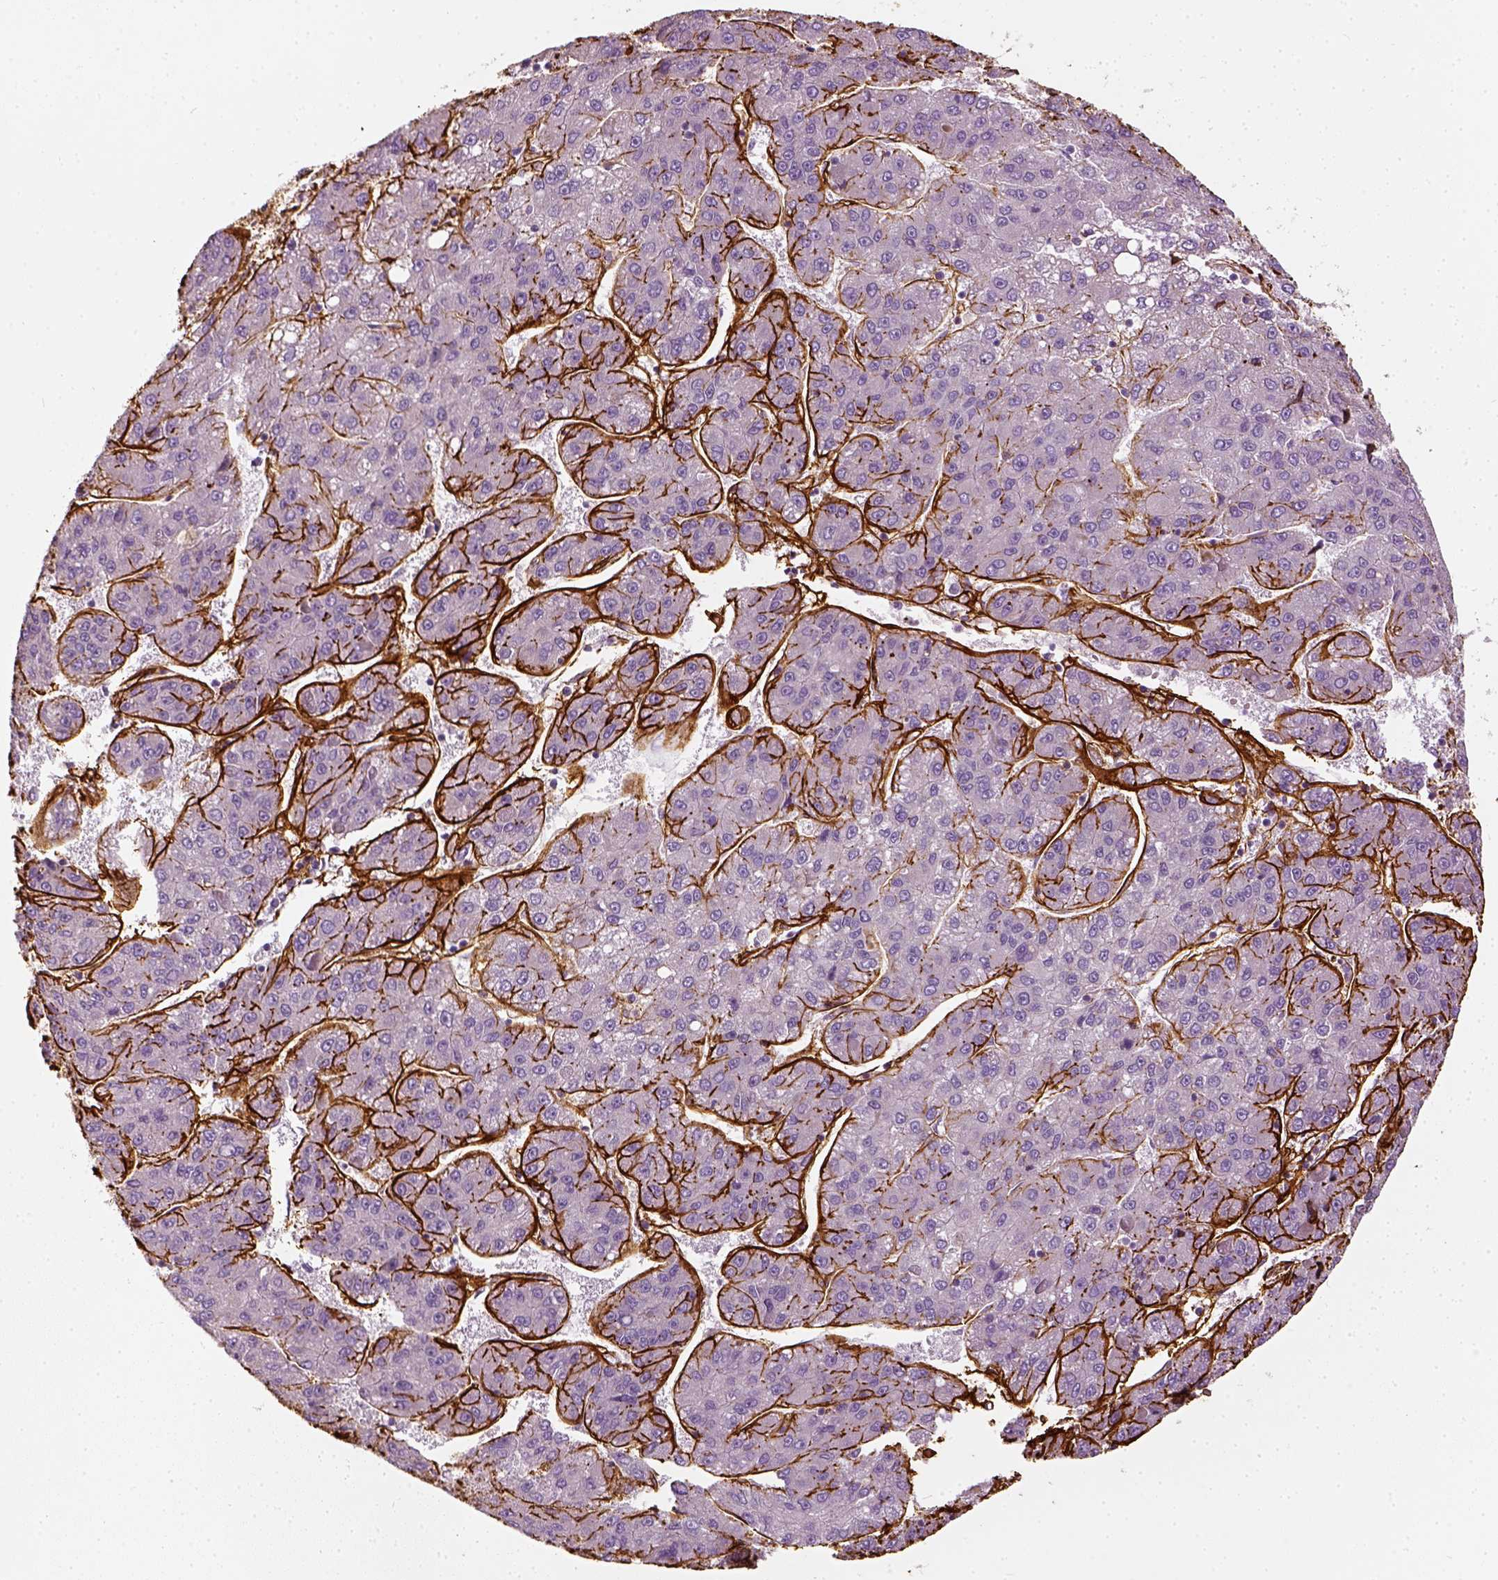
{"staining": {"intensity": "negative", "quantity": "none", "location": "none"}, "tissue": "liver cancer", "cell_type": "Tumor cells", "image_type": "cancer", "snomed": [{"axis": "morphology", "description": "Carcinoma, Hepatocellular, NOS"}, {"axis": "topography", "description": "Liver"}], "caption": "This is an immunohistochemistry (IHC) photomicrograph of human liver cancer (hepatocellular carcinoma). There is no expression in tumor cells.", "gene": "COL6A2", "patient": {"sex": "female", "age": 82}}